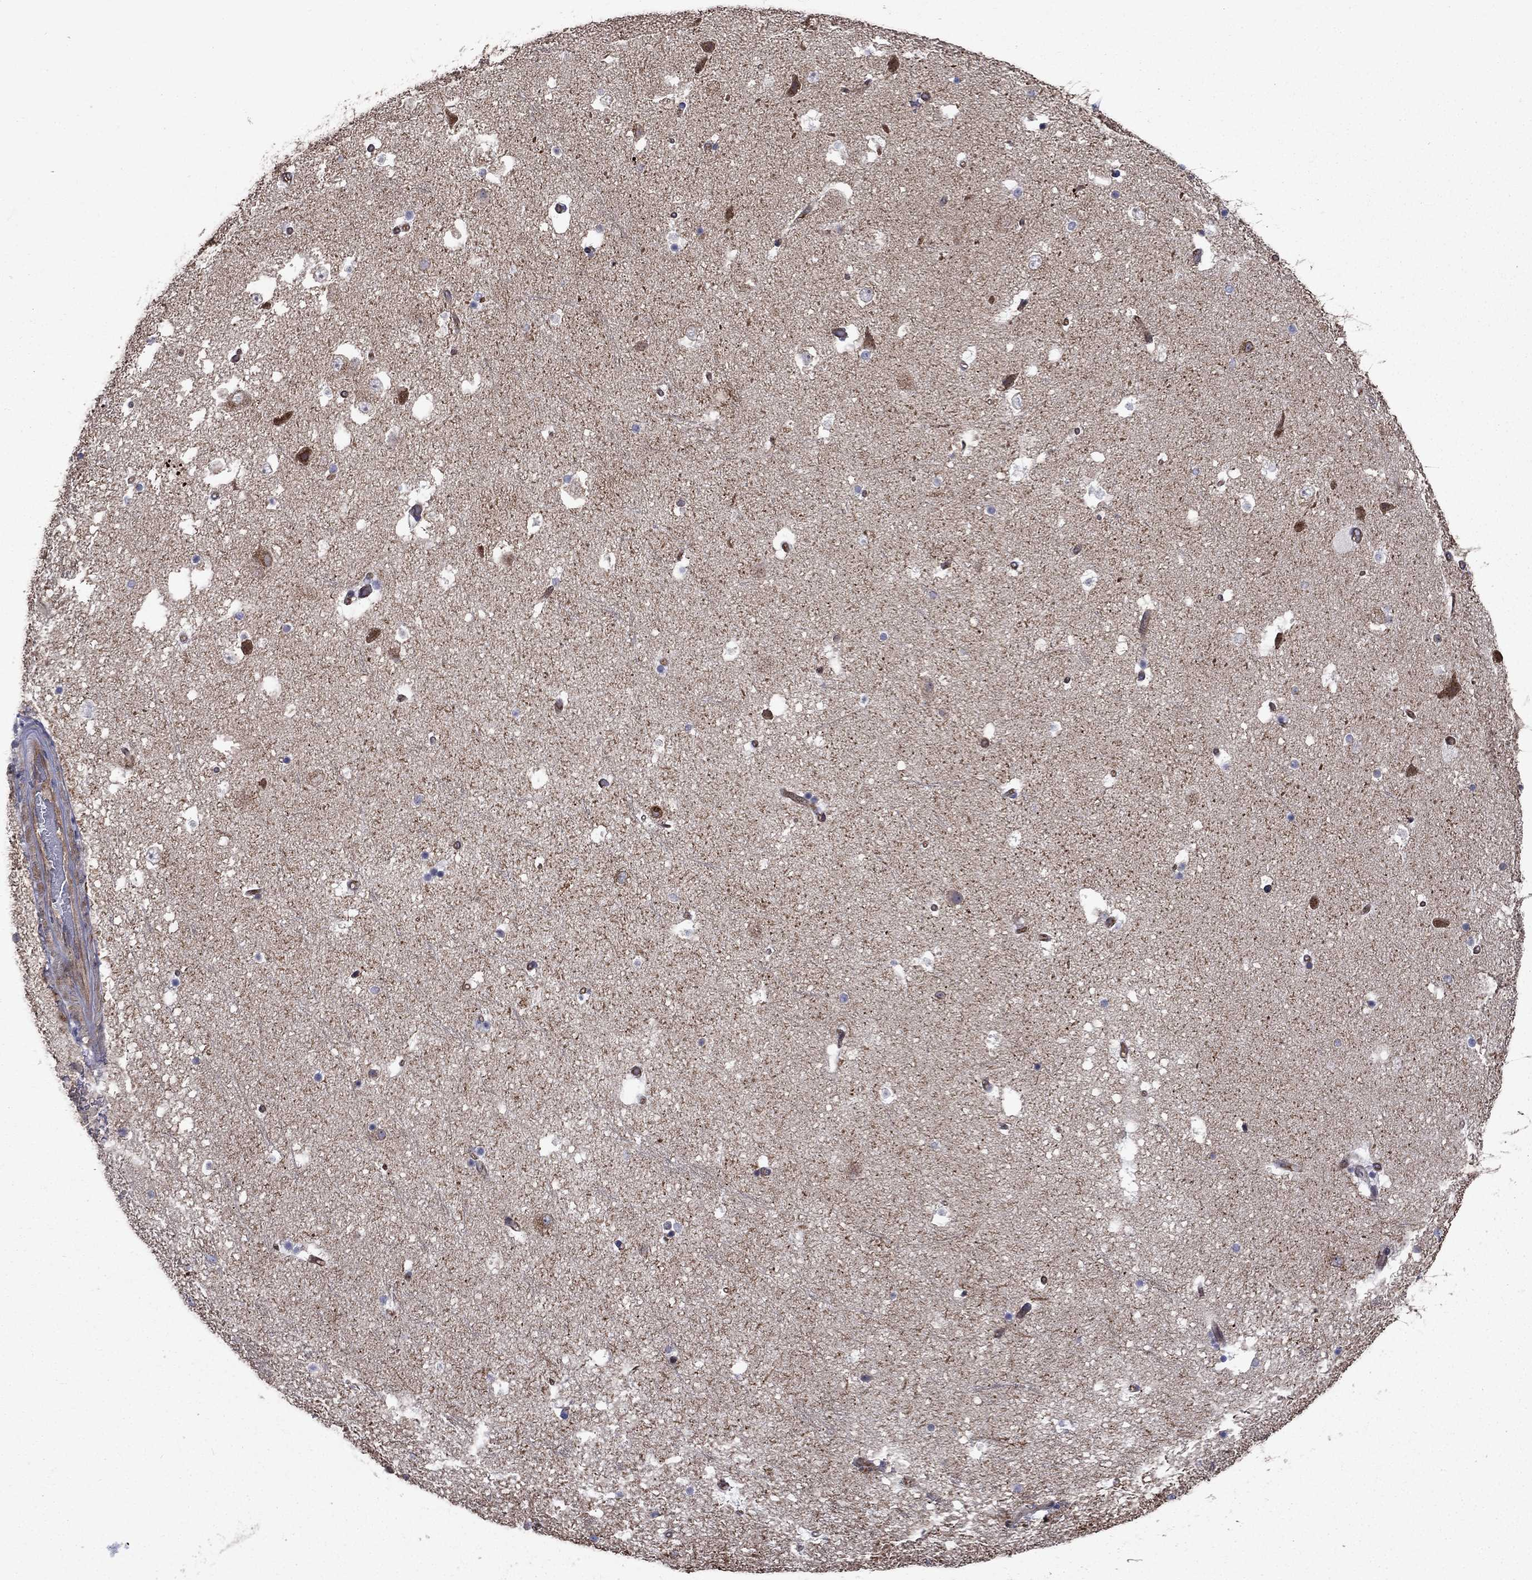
{"staining": {"intensity": "negative", "quantity": "none", "location": "none"}, "tissue": "hippocampus", "cell_type": "Glial cells", "image_type": "normal", "snomed": [{"axis": "morphology", "description": "Normal tissue, NOS"}, {"axis": "topography", "description": "Hippocampus"}], "caption": "Hippocampus stained for a protein using immunohistochemistry (IHC) exhibits no staining glial cells.", "gene": "SLC1A1", "patient": {"sex": "male", "age": 51}}